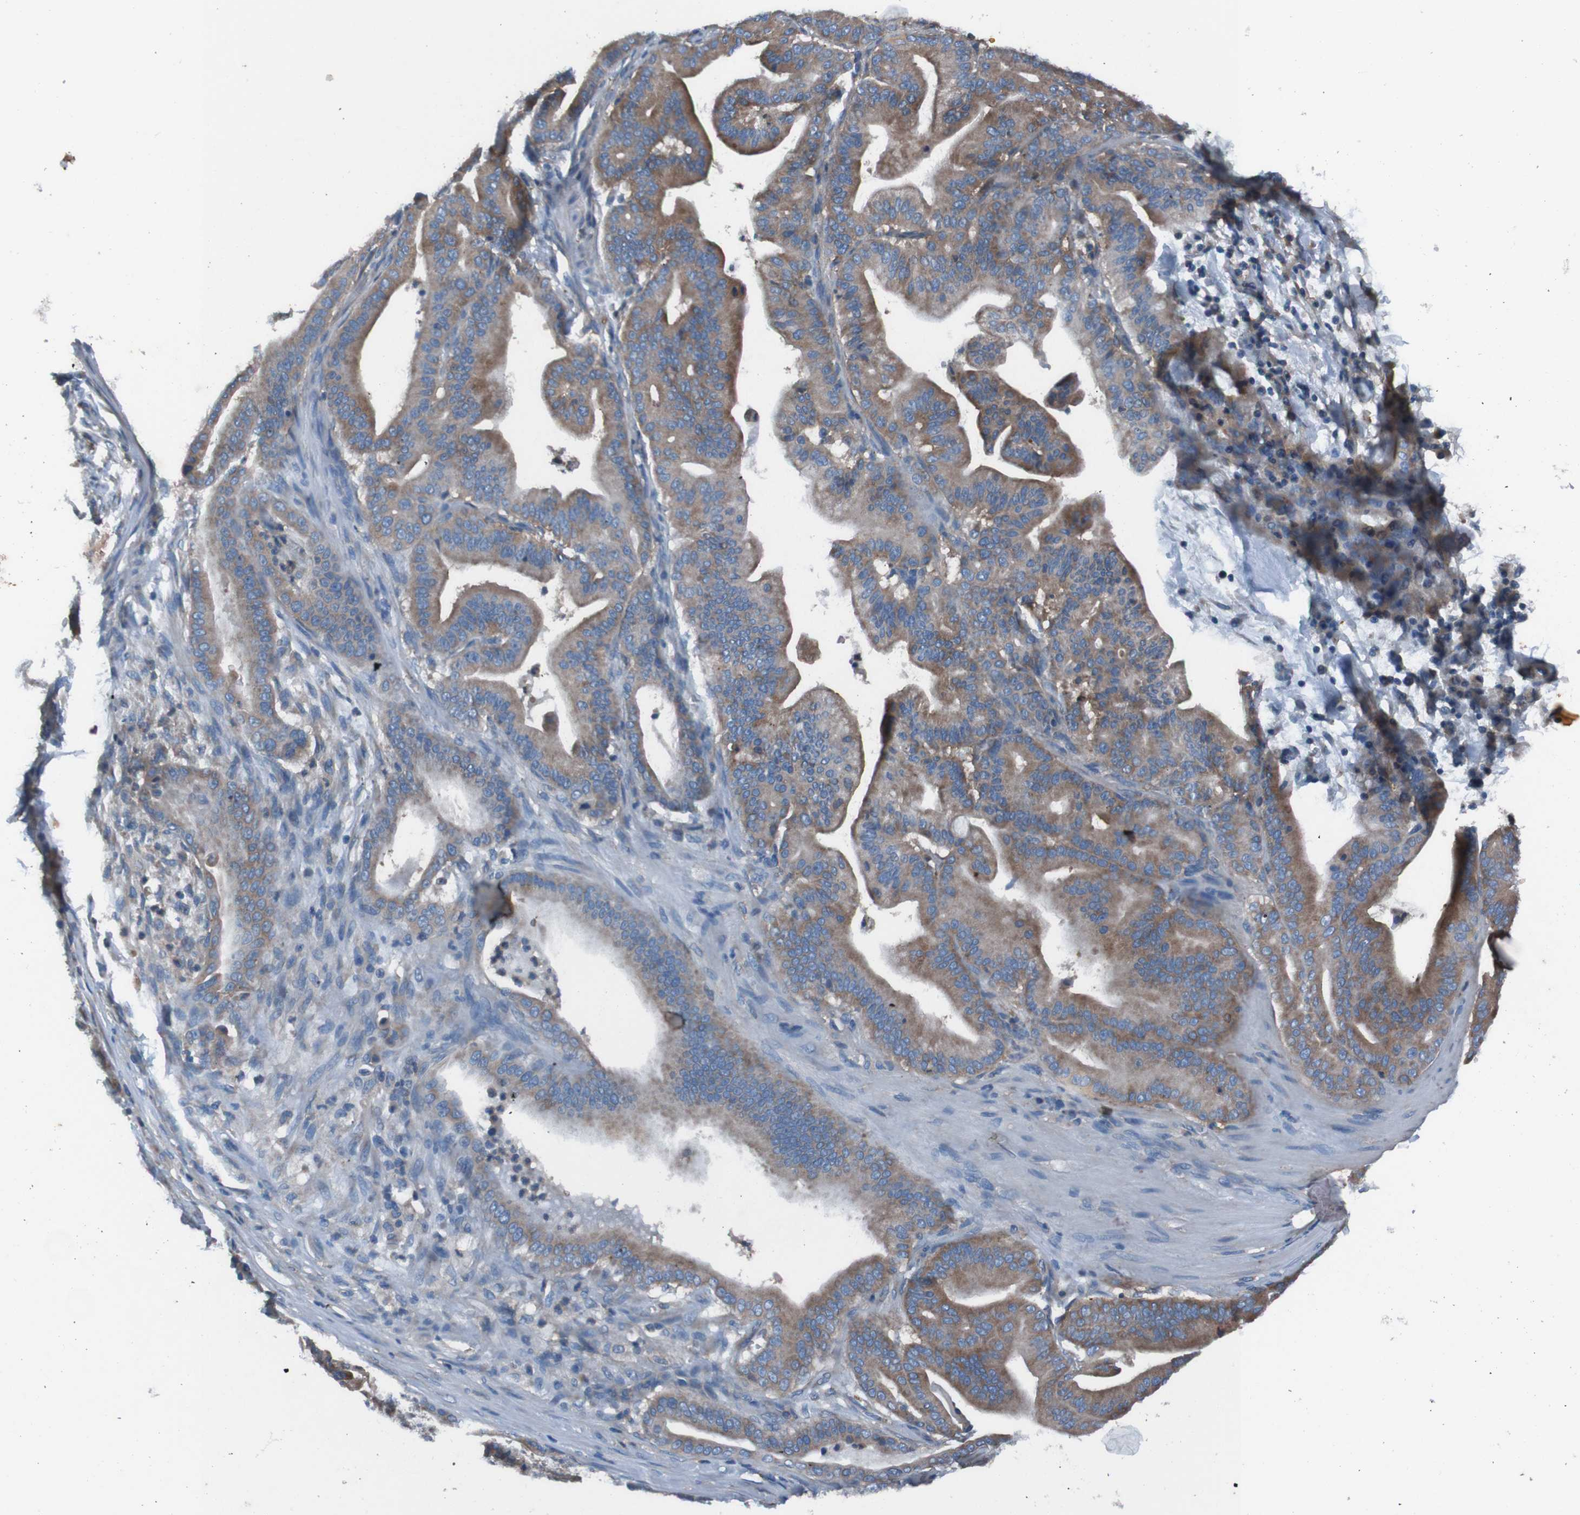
{"staining": {"intensity": "moderate", "quantity": "25%-75%", "location": "cytoplasmic/membranous"}, "tissue": "pancreatic cancer", "cell_type": "Tumor cells", "image_type": "cancer", "snomed": [{"axis": "morphology", "description": "Adenocarcinoma, NOS"}, {"axis": "topography", "description": "Pancreas"}], "caption": "A high-resolution photomicrograph shows IHC staining of pancreatic adenocarcinoma, which demonstrates moderate cytoplasmic/membranous expression in about 25%-75% of tumor cells.", "gene": "RAB5B", "patient": {"sex": "male", "age": 63}}